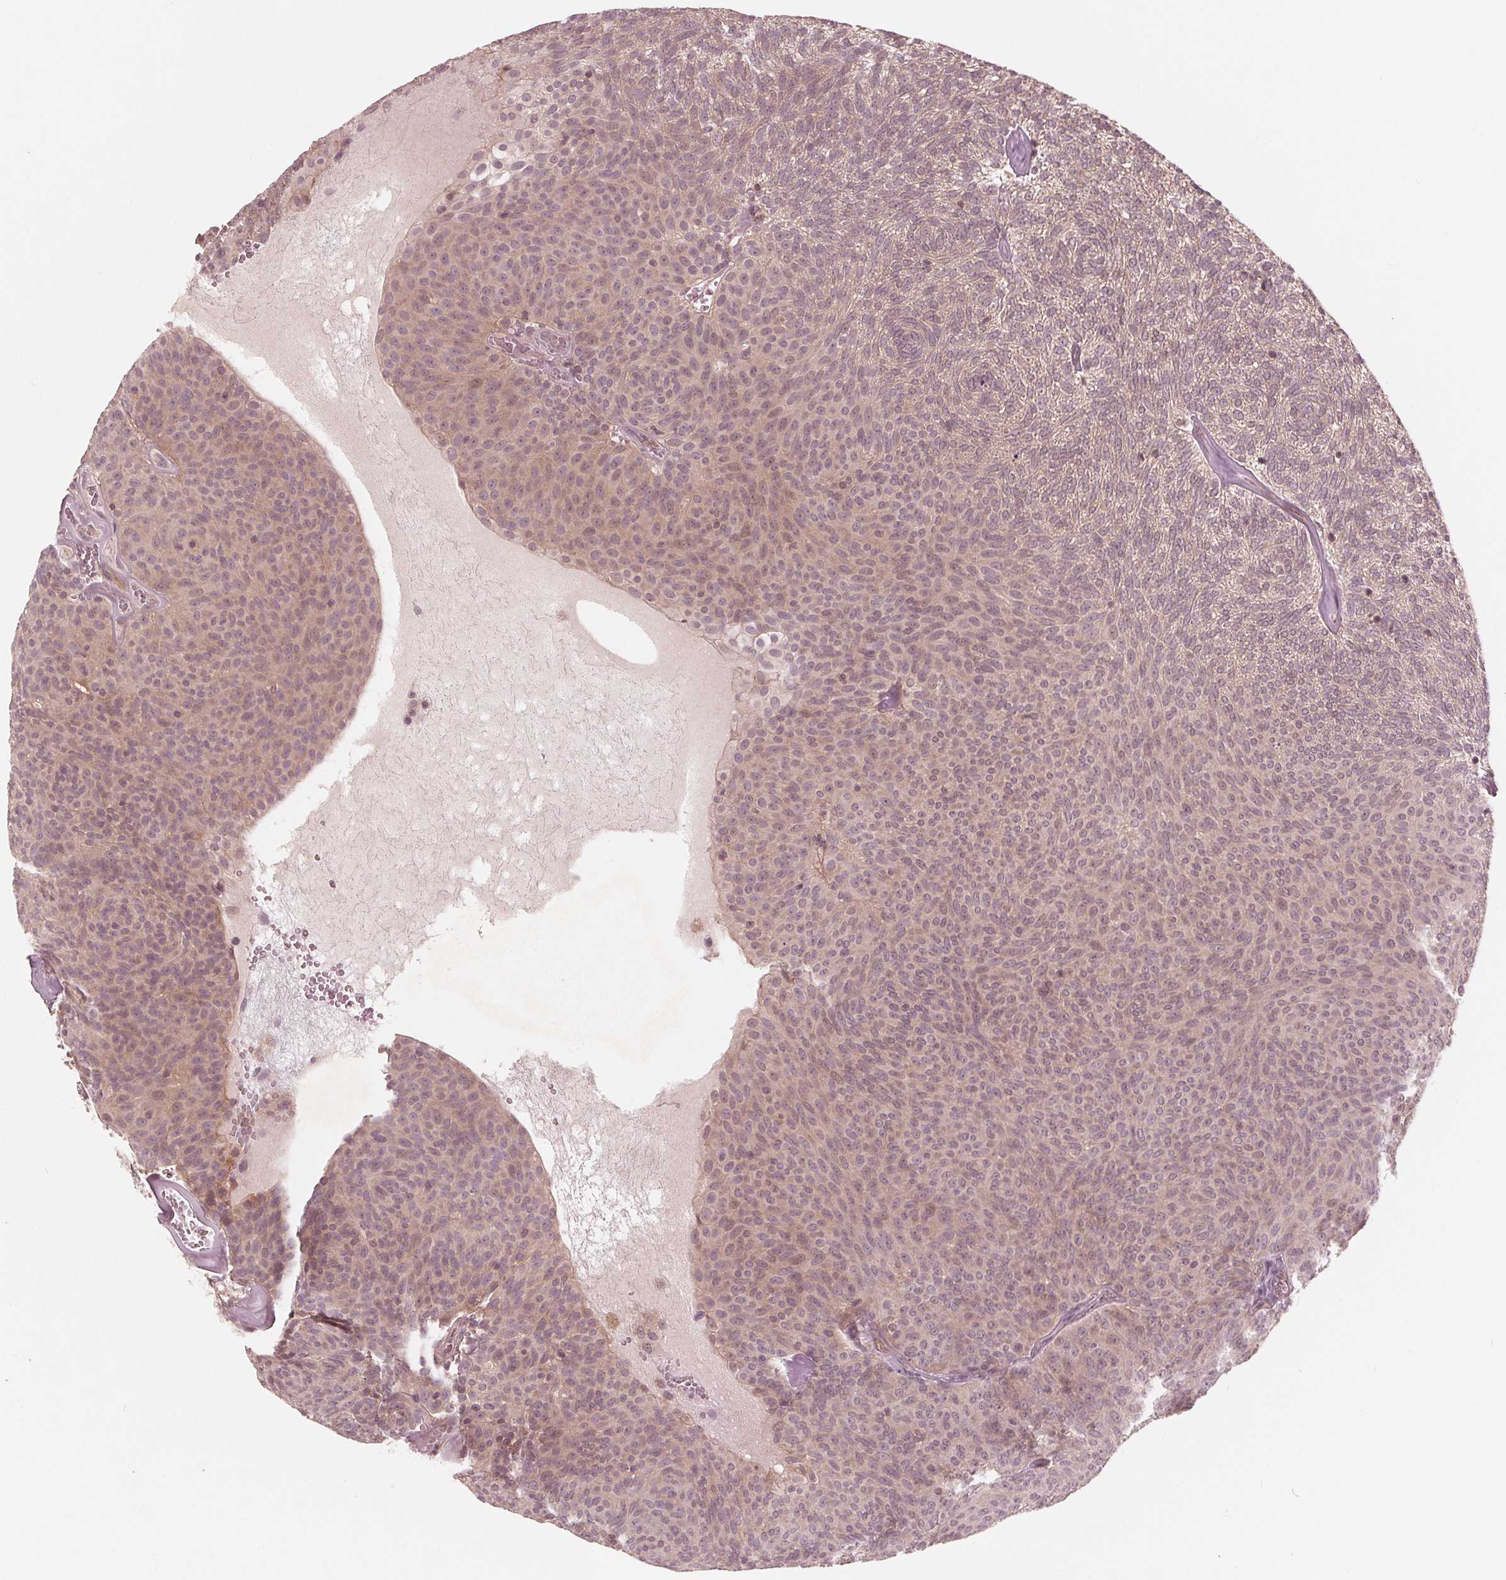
{"staining": {"intensity": "weak", "quantity": ">75%", "location": "cytoplasmic/membranous"}, "tissue": "urothelial cancer", "cell_type": "Tumor cells", "image_type": "cancer", "snomed": [{"axis": "morphology", "description": "Urothelial carcinoma, Low grade"}, {"axis": "topography", "description": "Urinary bladder"}], "caption": "Immunohistochemistry (IHC) photomicrograph of human urothelial carcinoma (low-grade) stained for a protein (brown), which shows low levels of weak cytoplasmic/membranous expression in about >75% of tumor cells.", "gene": "UBALD1", "patient": {"sex": "male", "age": 77}}